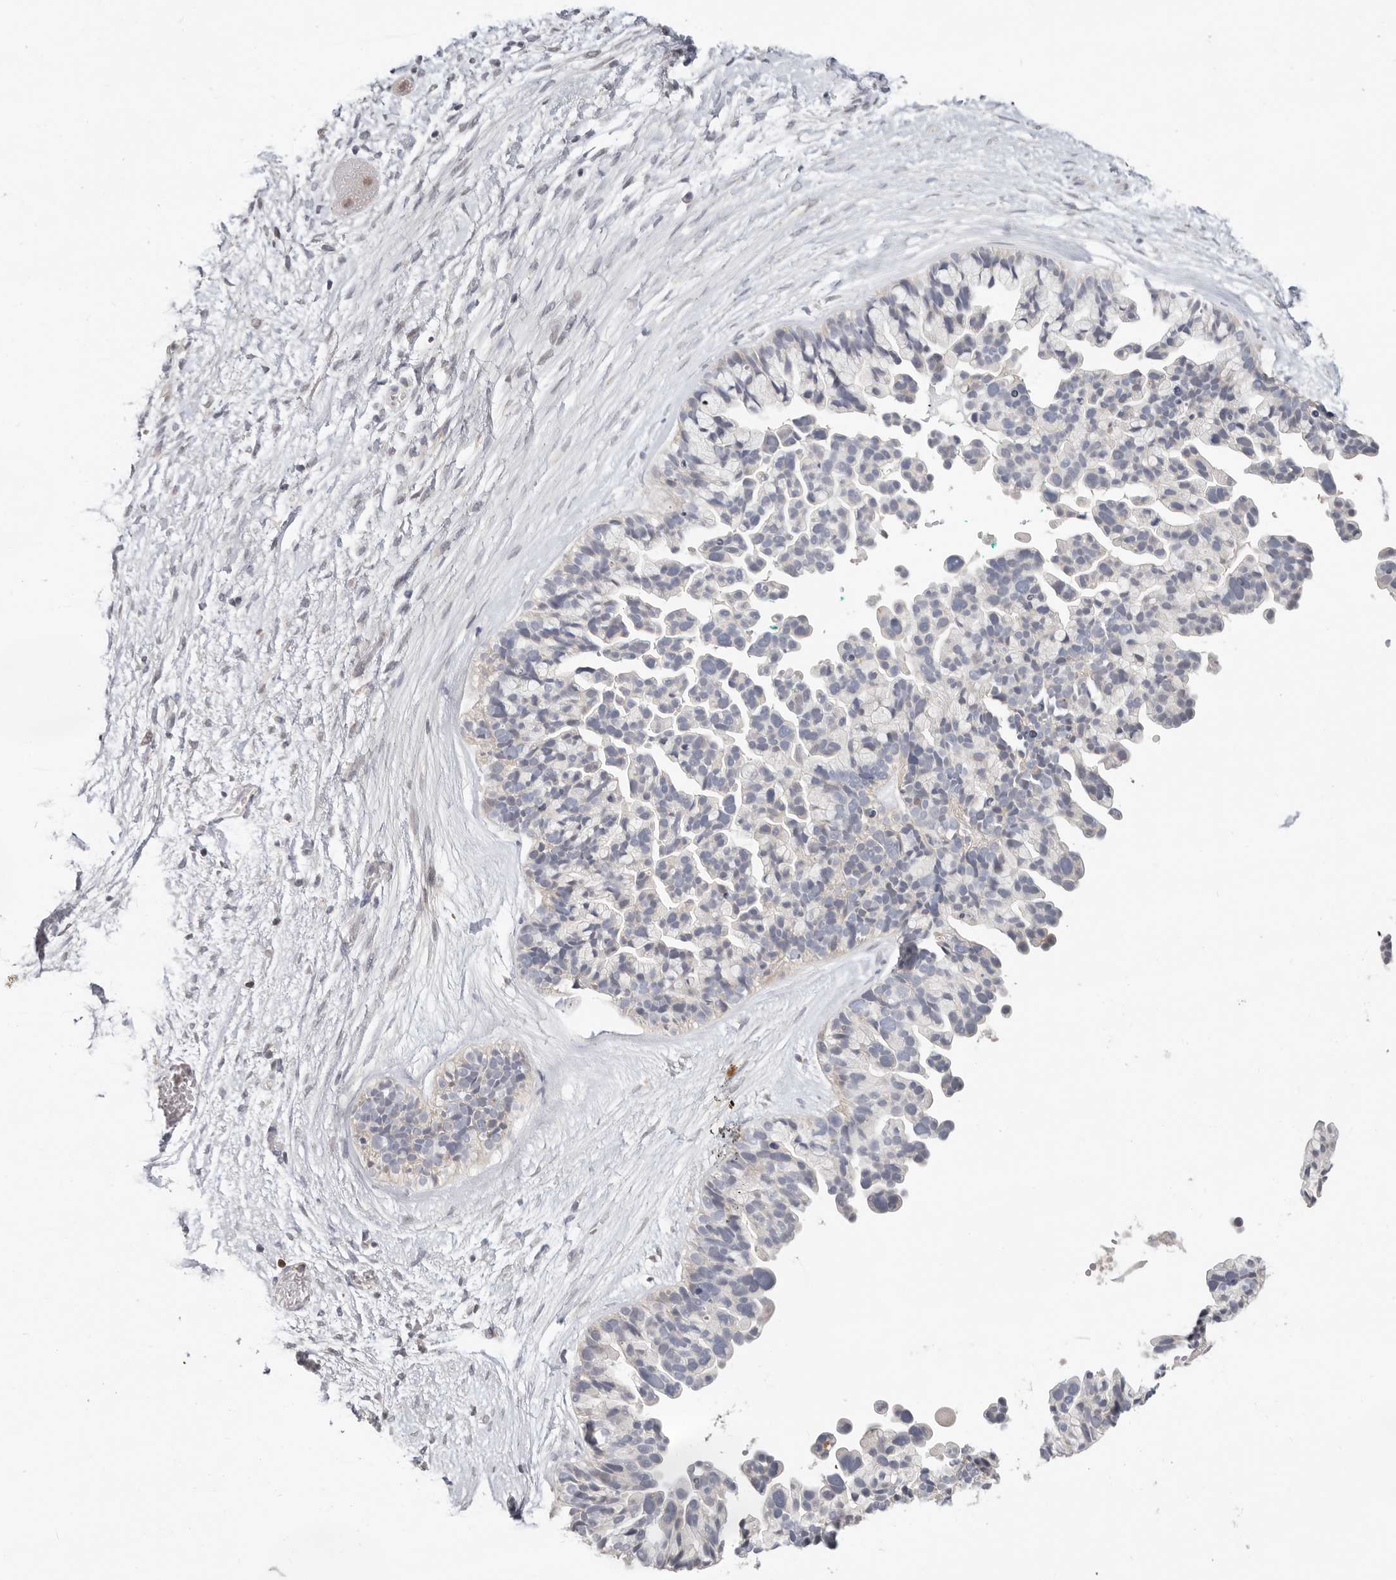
{"staining": {"intensity": "negative", "quantity": "none", "location": "none"}, "tissue": "ovarian cancer", "cell_type": "Tumor cells", "image_type": "cancer", "snomed": [{"axis": "morphology", "description": "Cystadenocarcinoma, serous, NOS"}, {"axis": "topography", "description": "Ovary"}], "caption": "Tumor cells are negative for brown protein staining in ovarian cancer (serous cystadenocarcinoma).", "gene": "TMEM63B", "patient": {"sex": "female", "age": 56}}